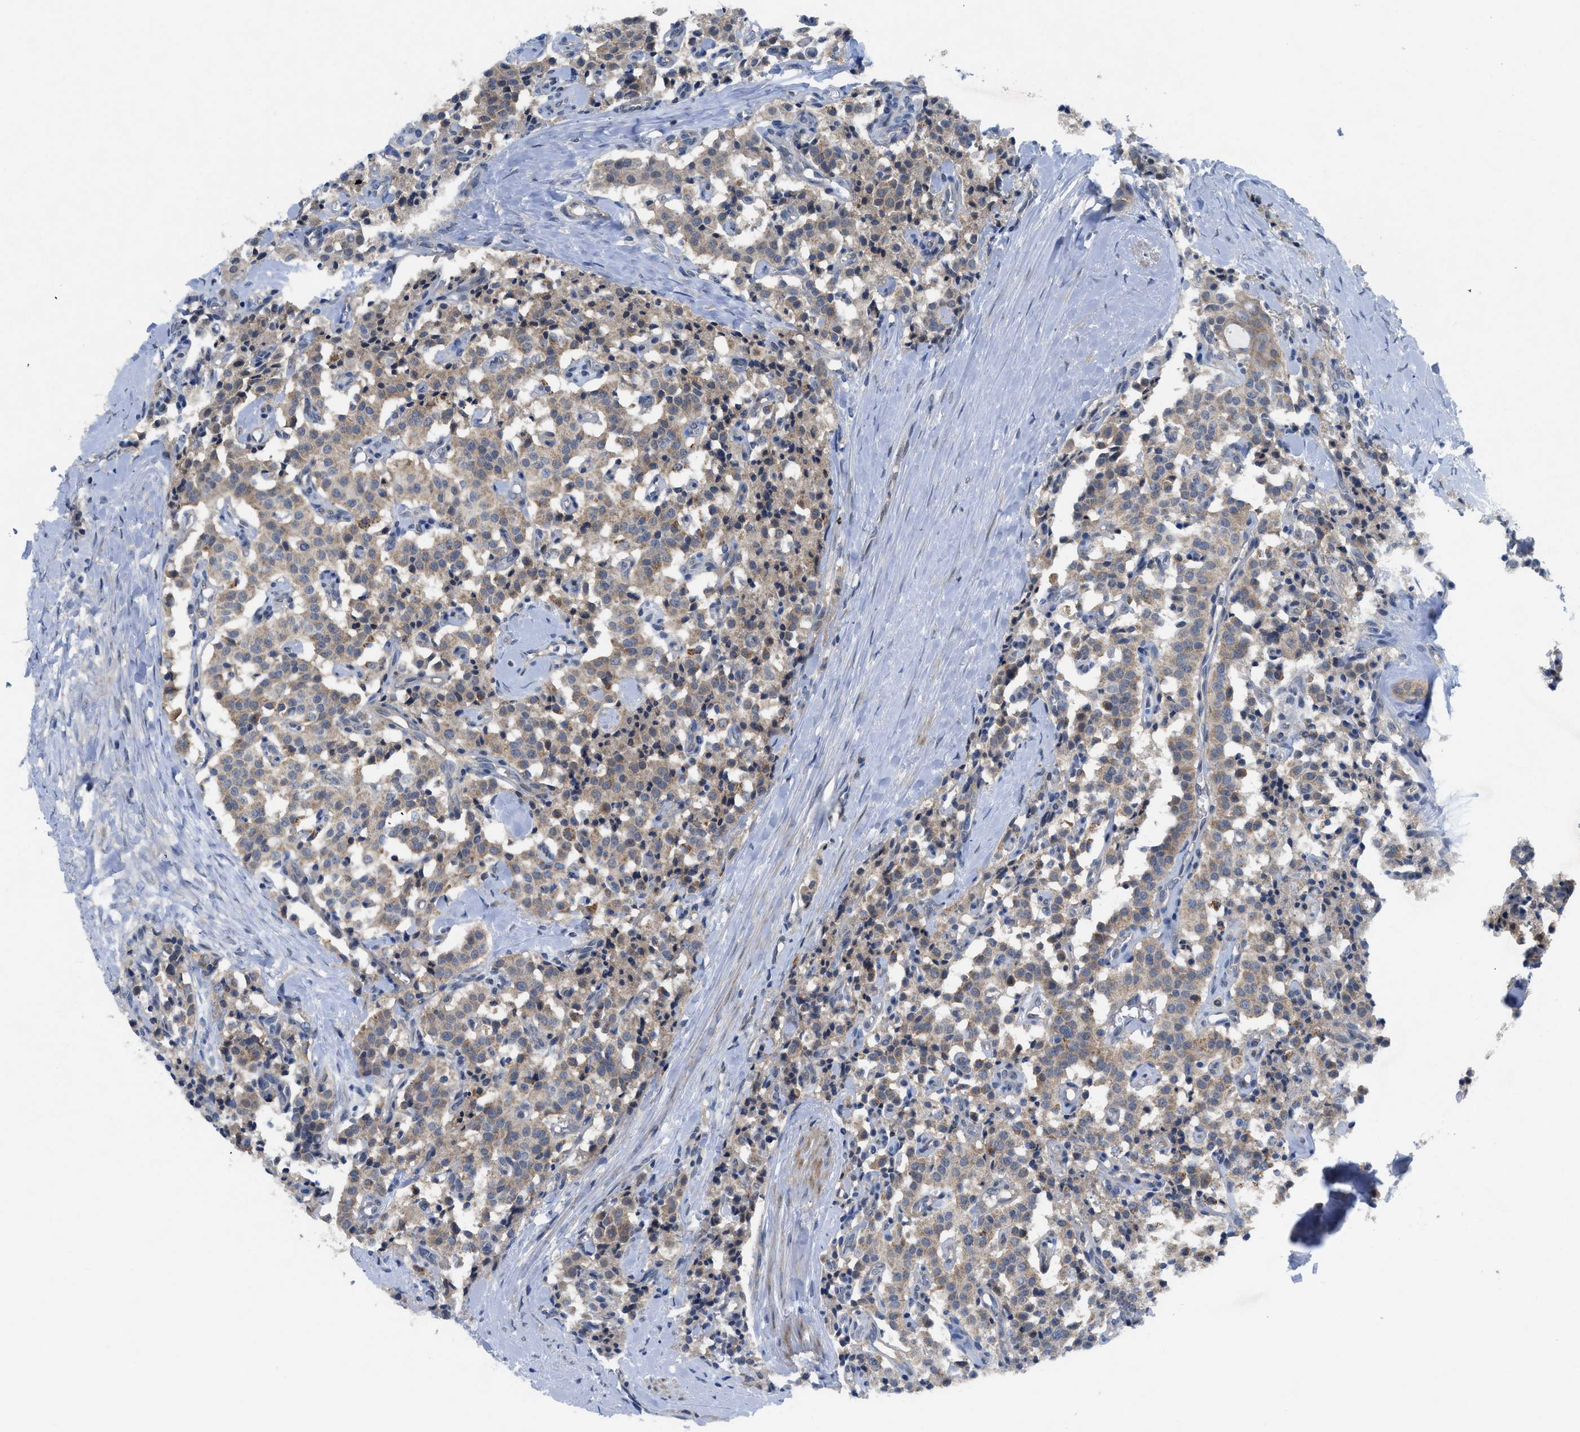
{"staining": {"intensity": "weak", "quantity": ">75%", "location": "cytoplasmic/membranous"}, "tissue": "carcinoid", "cell_type": "Tumor cells", "image_type": "cancer", "snomed": [{"axis": "morphology", "description": "Carcinoid, malignant, NOS"}, {"axis": "topography", "description": "Lung"}], "caption": "Immunohistochemistry (IHC) of malignant carcinoid shows low levels of weak cytoplasmic/membranous staining in about >75% of tumor cells. (Stains: DAB in brown, nuclei in blue, Microscopy: brightfield microscopy at high magnification).", "gene": "PANX1", "patient": {"sex": "male", "age": 30}}